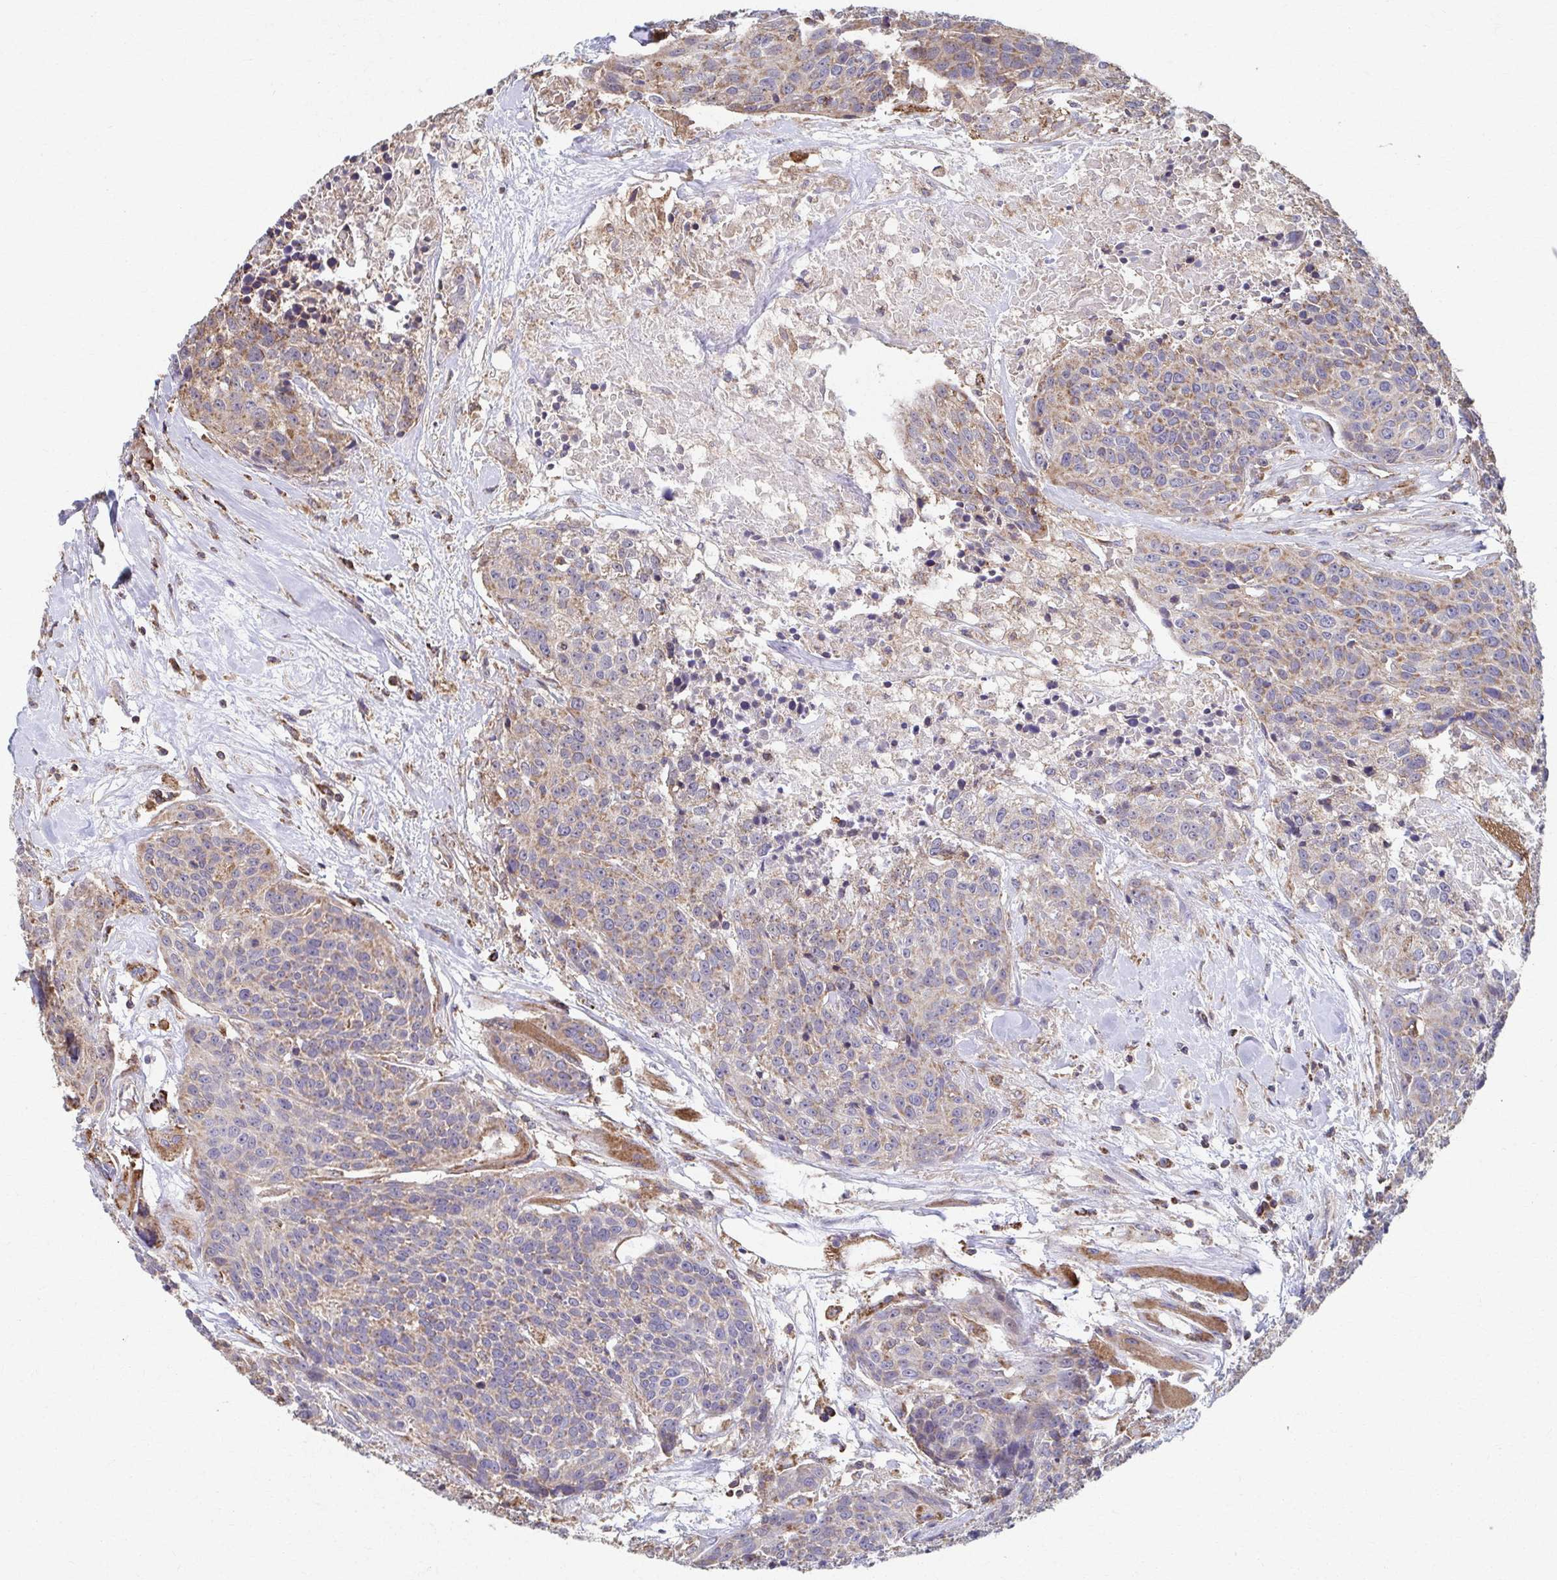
{"staining": {"intensity": "weak", "quantity": "<25%", "location": "cytoplasmic/membranous"}, "tissue": "head and neck cancer", "cell_type": "Tumor cells", "image_type": "cancer", "snomed": [{"axis": "morphology", "description": "Squamous cell carcinoma, NOS"}, {"axis": "topography", "description": "Oral tissue"}, {"axis": "topography", "description": "Head-Neck"}], "caption": "Immunohistochemistry histopathology image of neoplastic tissue: human squamous cell carcinoma (head and neck) stained with DAB exhibits no significant protein staining in tumor cells.", "gene": "KLHL34", "patient": {"sex": "male", "age": 64}}